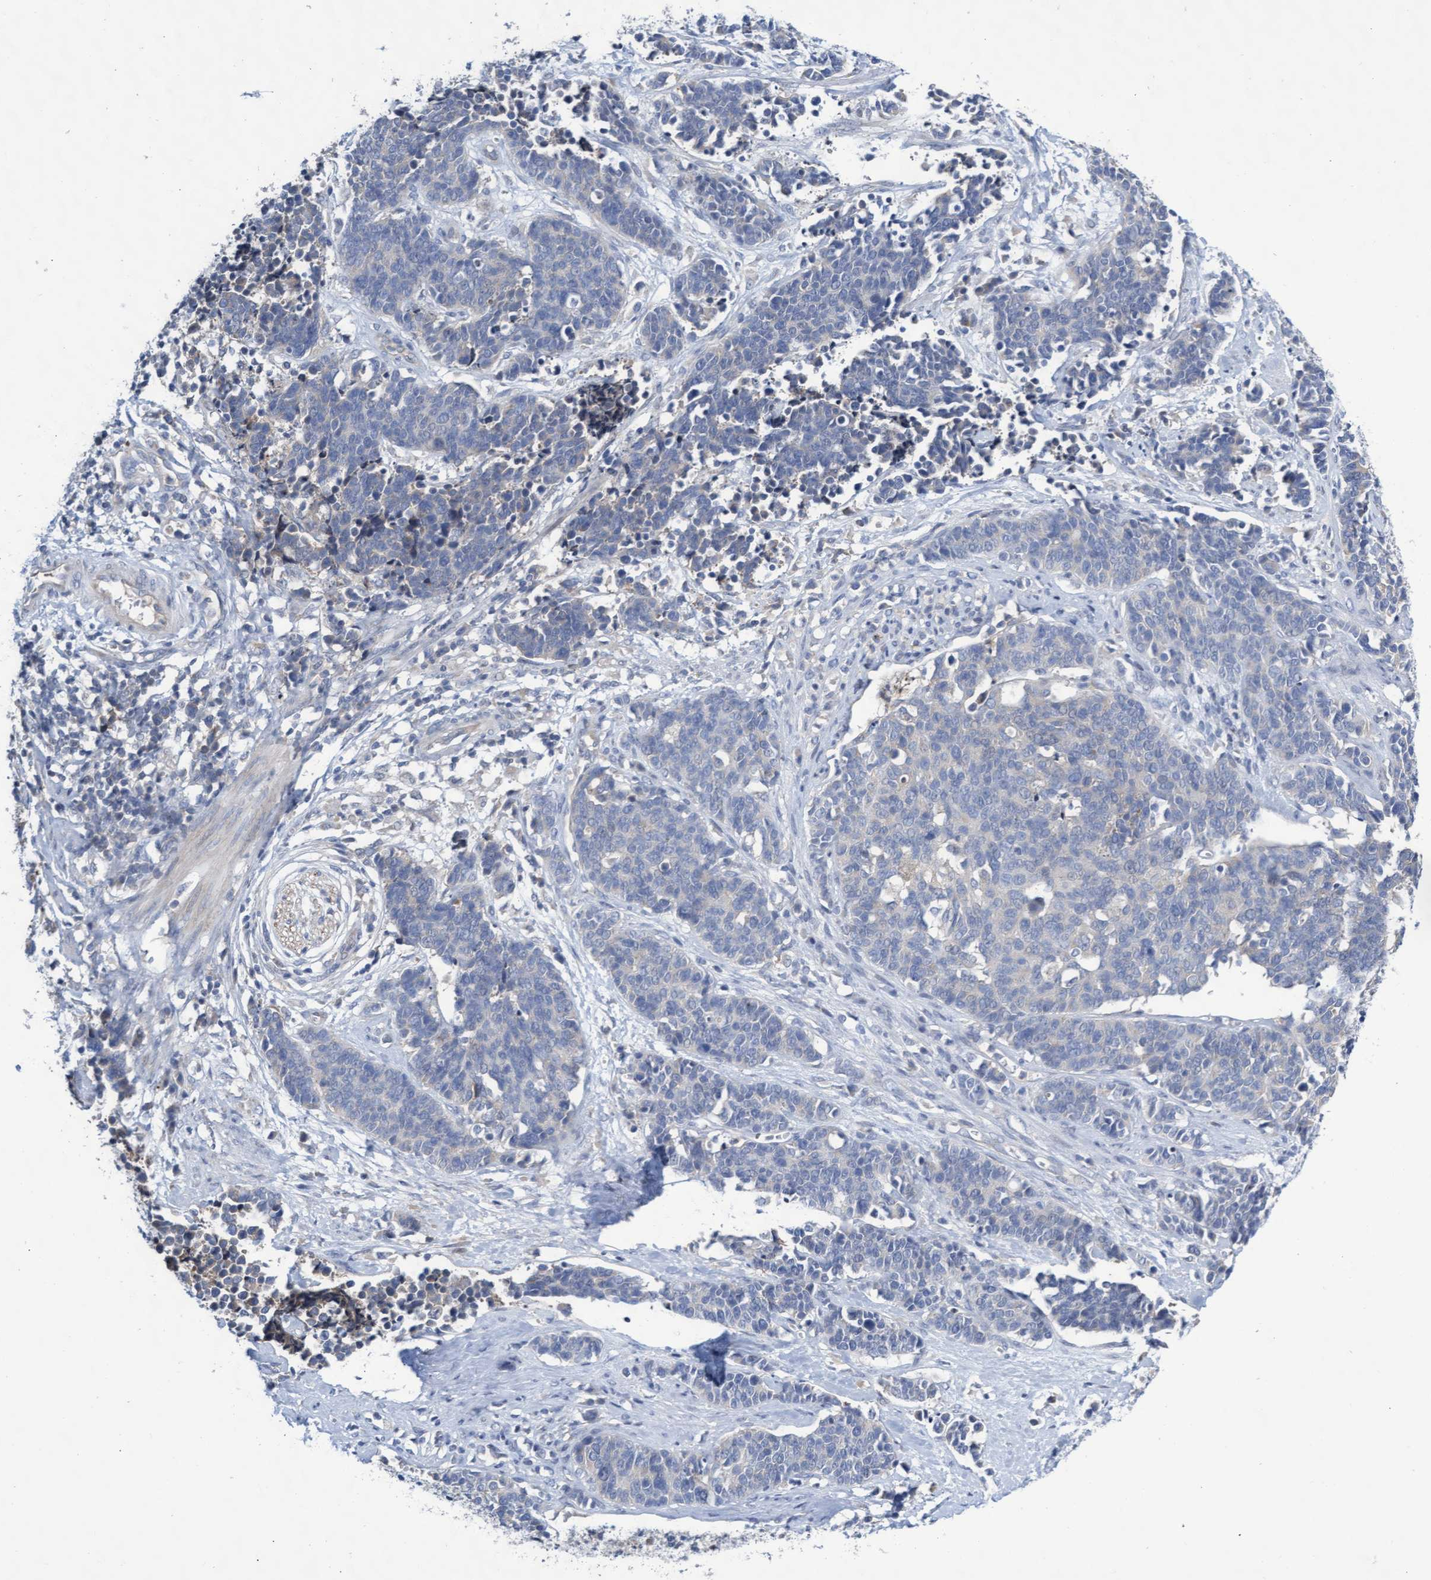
{"staining": {"intensity": "negative", "quantity": "none", "location": "none"}, "tissue": "cervical cancer", "cell_type": "Tumor cells", "image_type": "cancer", "snomed": [{"axis": "morphology", "description": "Squamous cell carcinoma, NOS"}, {"axis": "topography", "description": "Cervix"}], "caption": "Cervical cancer (squamous cell carcinoma) was stained to show a protein in brown. There is no significant staining in tumor cells.", "gene": "ABCF2", "patient": {"sex": "female", "age": 35}}